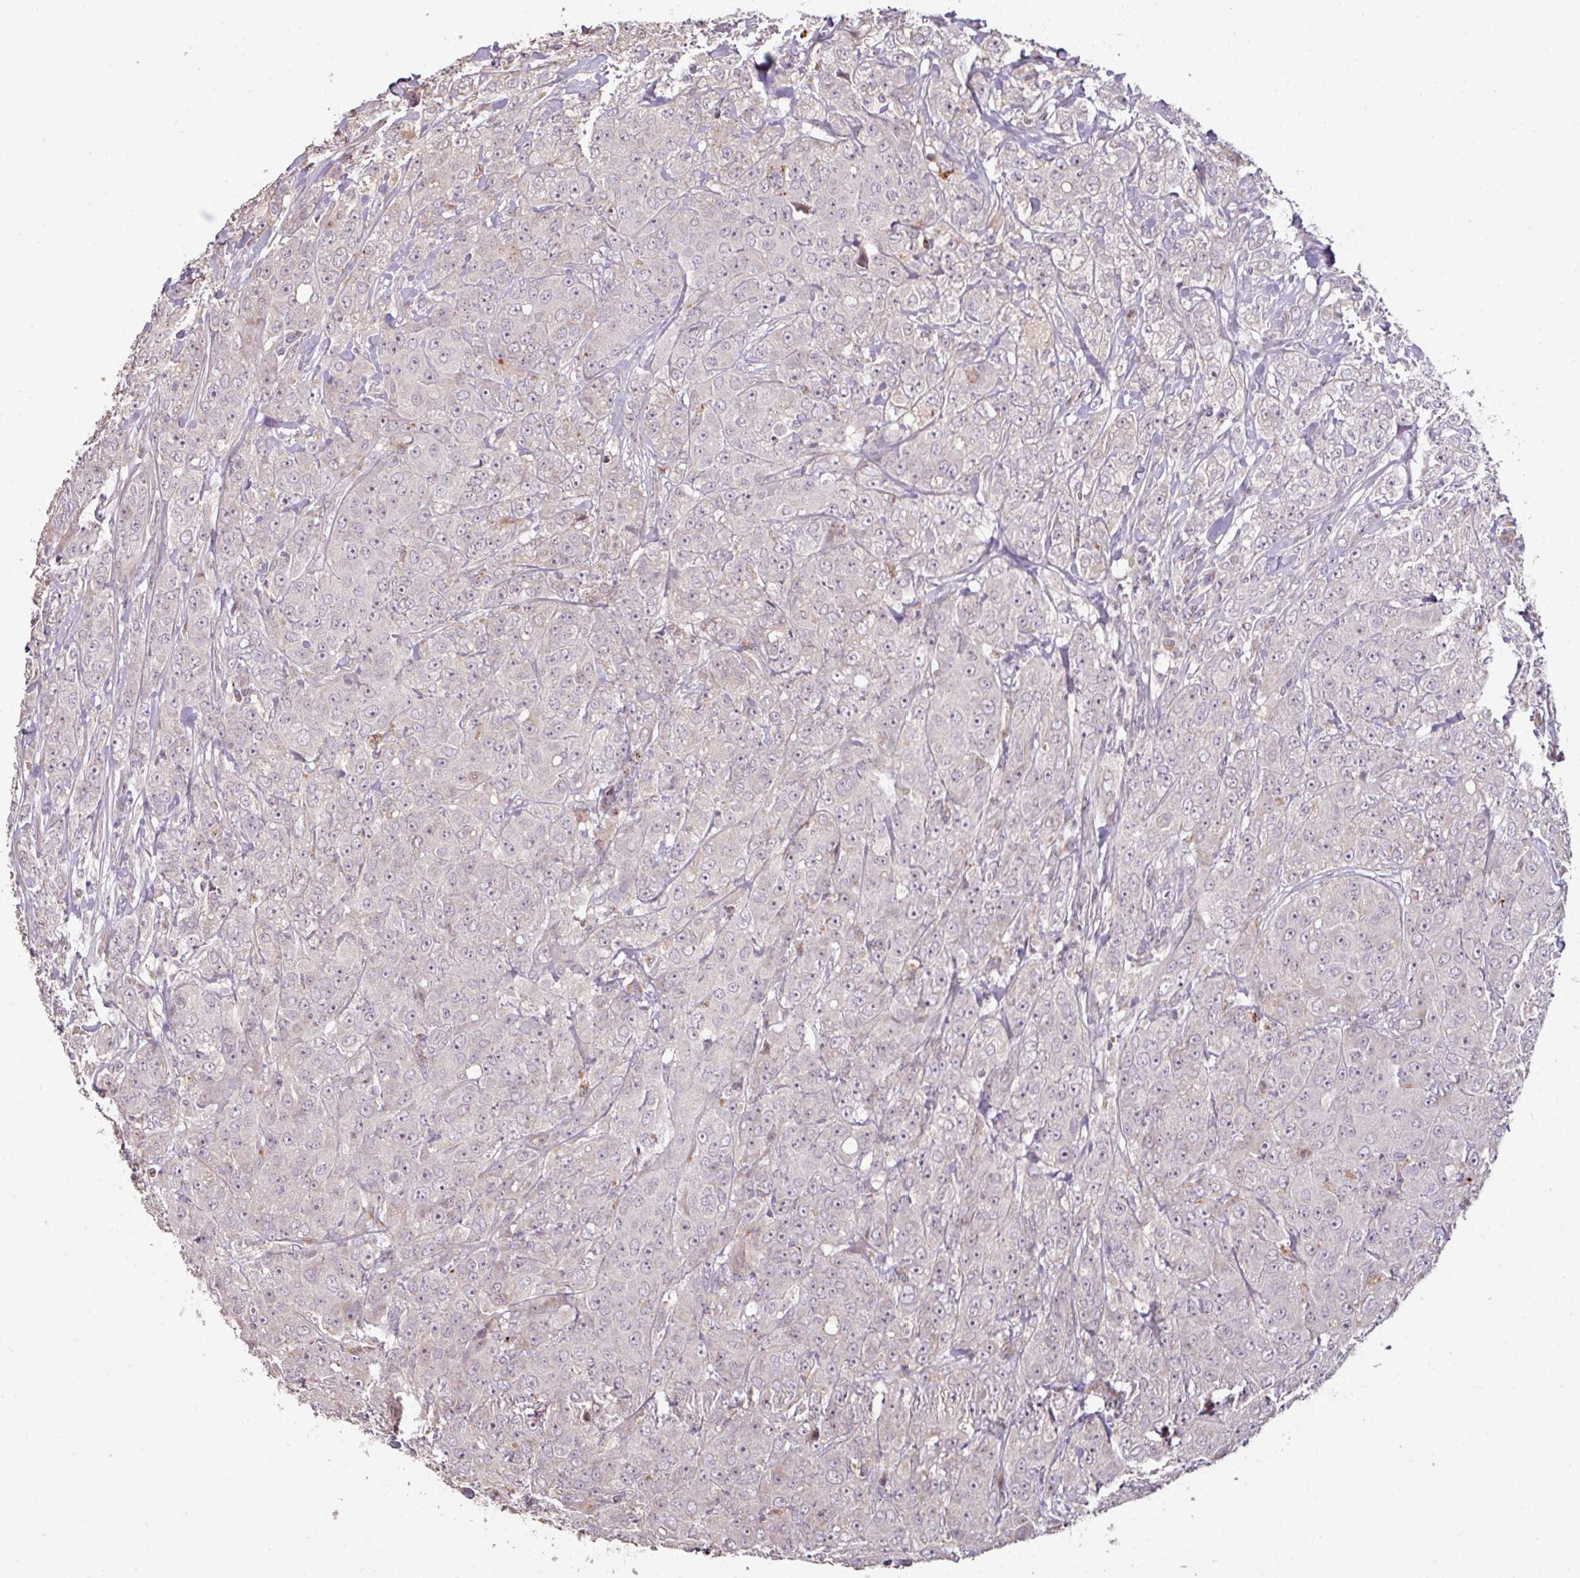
{"staining": {"intensity": "negative", "quantity": "none", "location": "none"}, "tissue": "breast cancer", "cell_type": "Tumor cells", "image_type": "cancer", "snomed": [{"axis": "morphology", "description": "Duct carcinoma"}, {"axis": "topography", "description": "Breast"}], "caption": "Immunohistochemistry (IHC) image of human breast cancer (invasive ductal carcinoma) stained for a protein (brown), which reveals no positivity in tumor cells.", "gene": "CXCR5", "patient": {"sex": "female", "age": 43}}